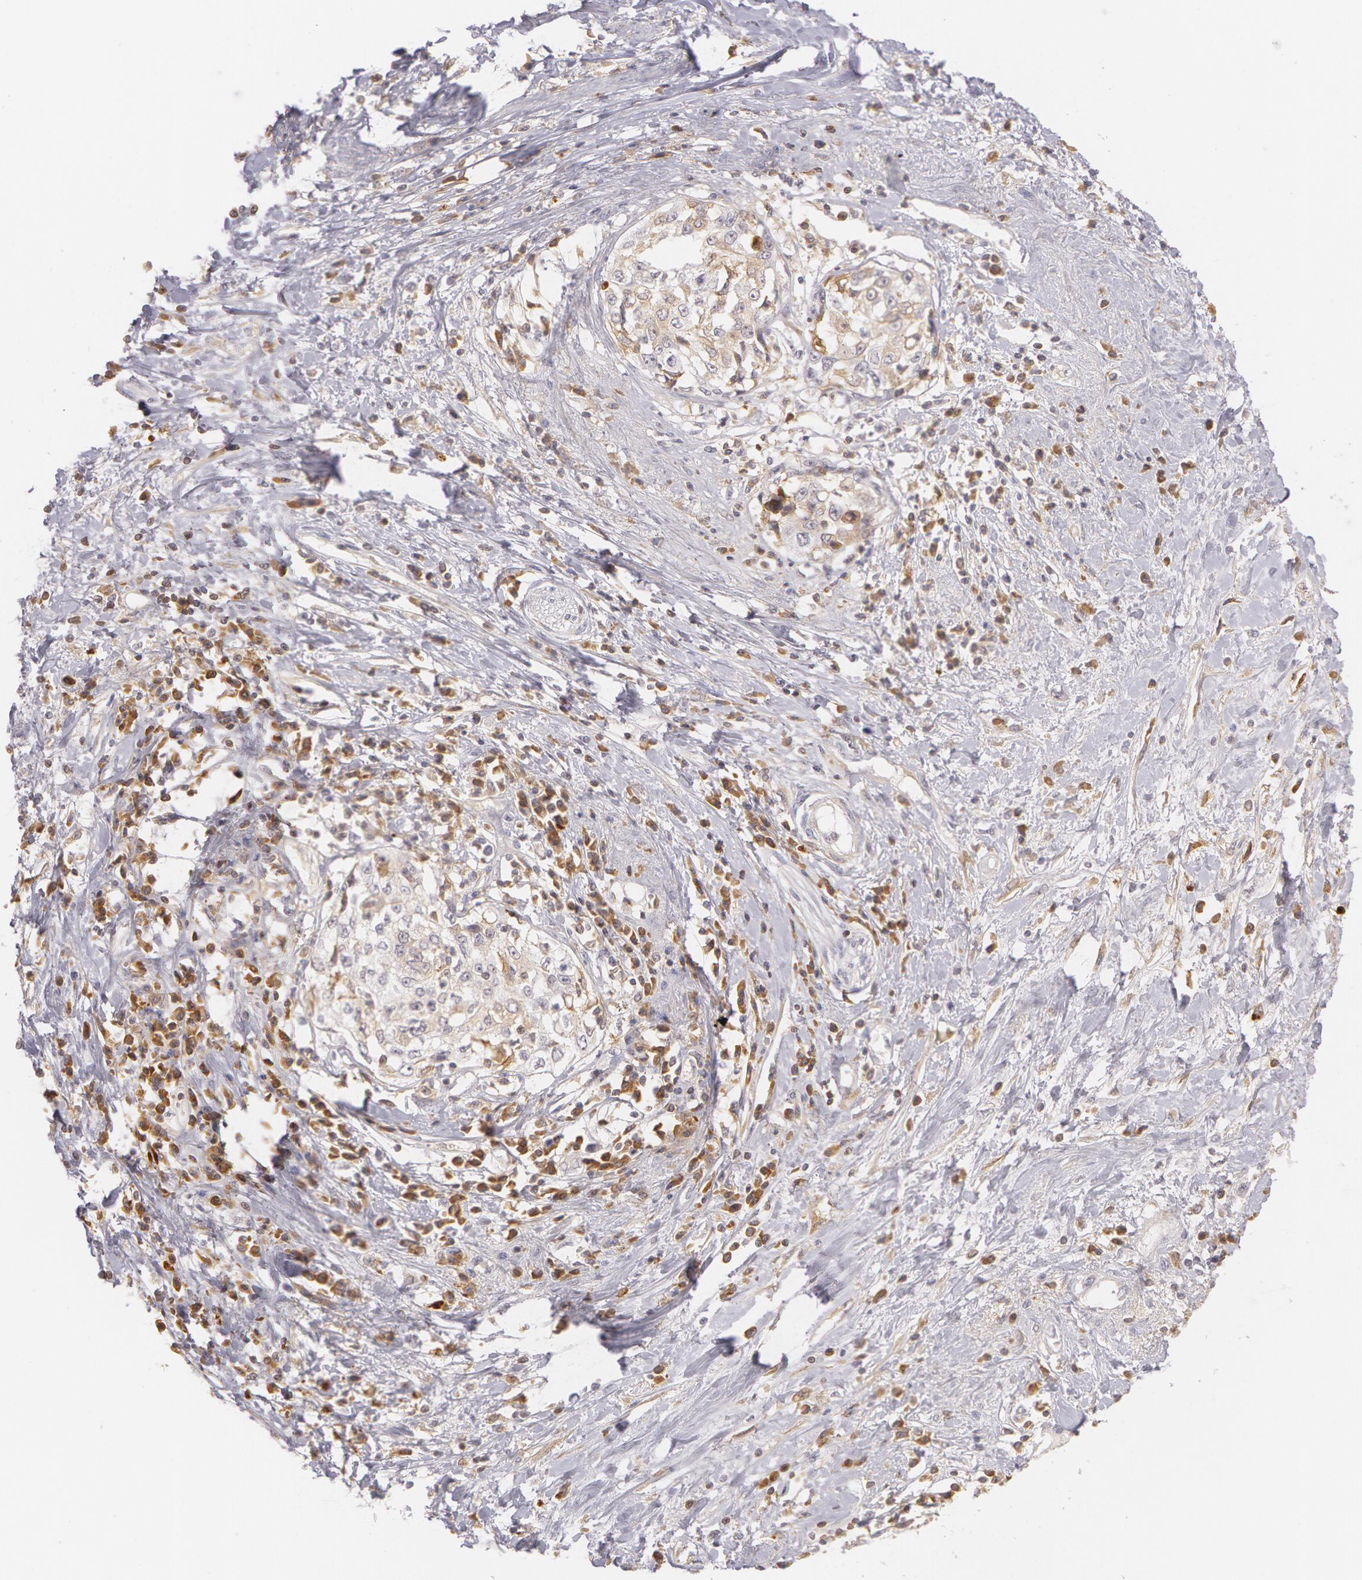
{"staining": {"intensity": "weak", "quantity": "<25%", "location": "cytoplasmic/membranous"}, "tissue": "cervical cancer", "cell_type": "Tumor cells", "image_type": "cancer", "snomed": [{"axis": "morphology", "description": "Squamous cell carcinoma, NOS"}, {"axis": "topography", "description": "Cervix"}], "caption": "This is an immunohistochemistry image of human cervical cancer. There is no expression in tumor cells.", "gene": "LBP", "patient": {"sex": "female", "age": 57}}